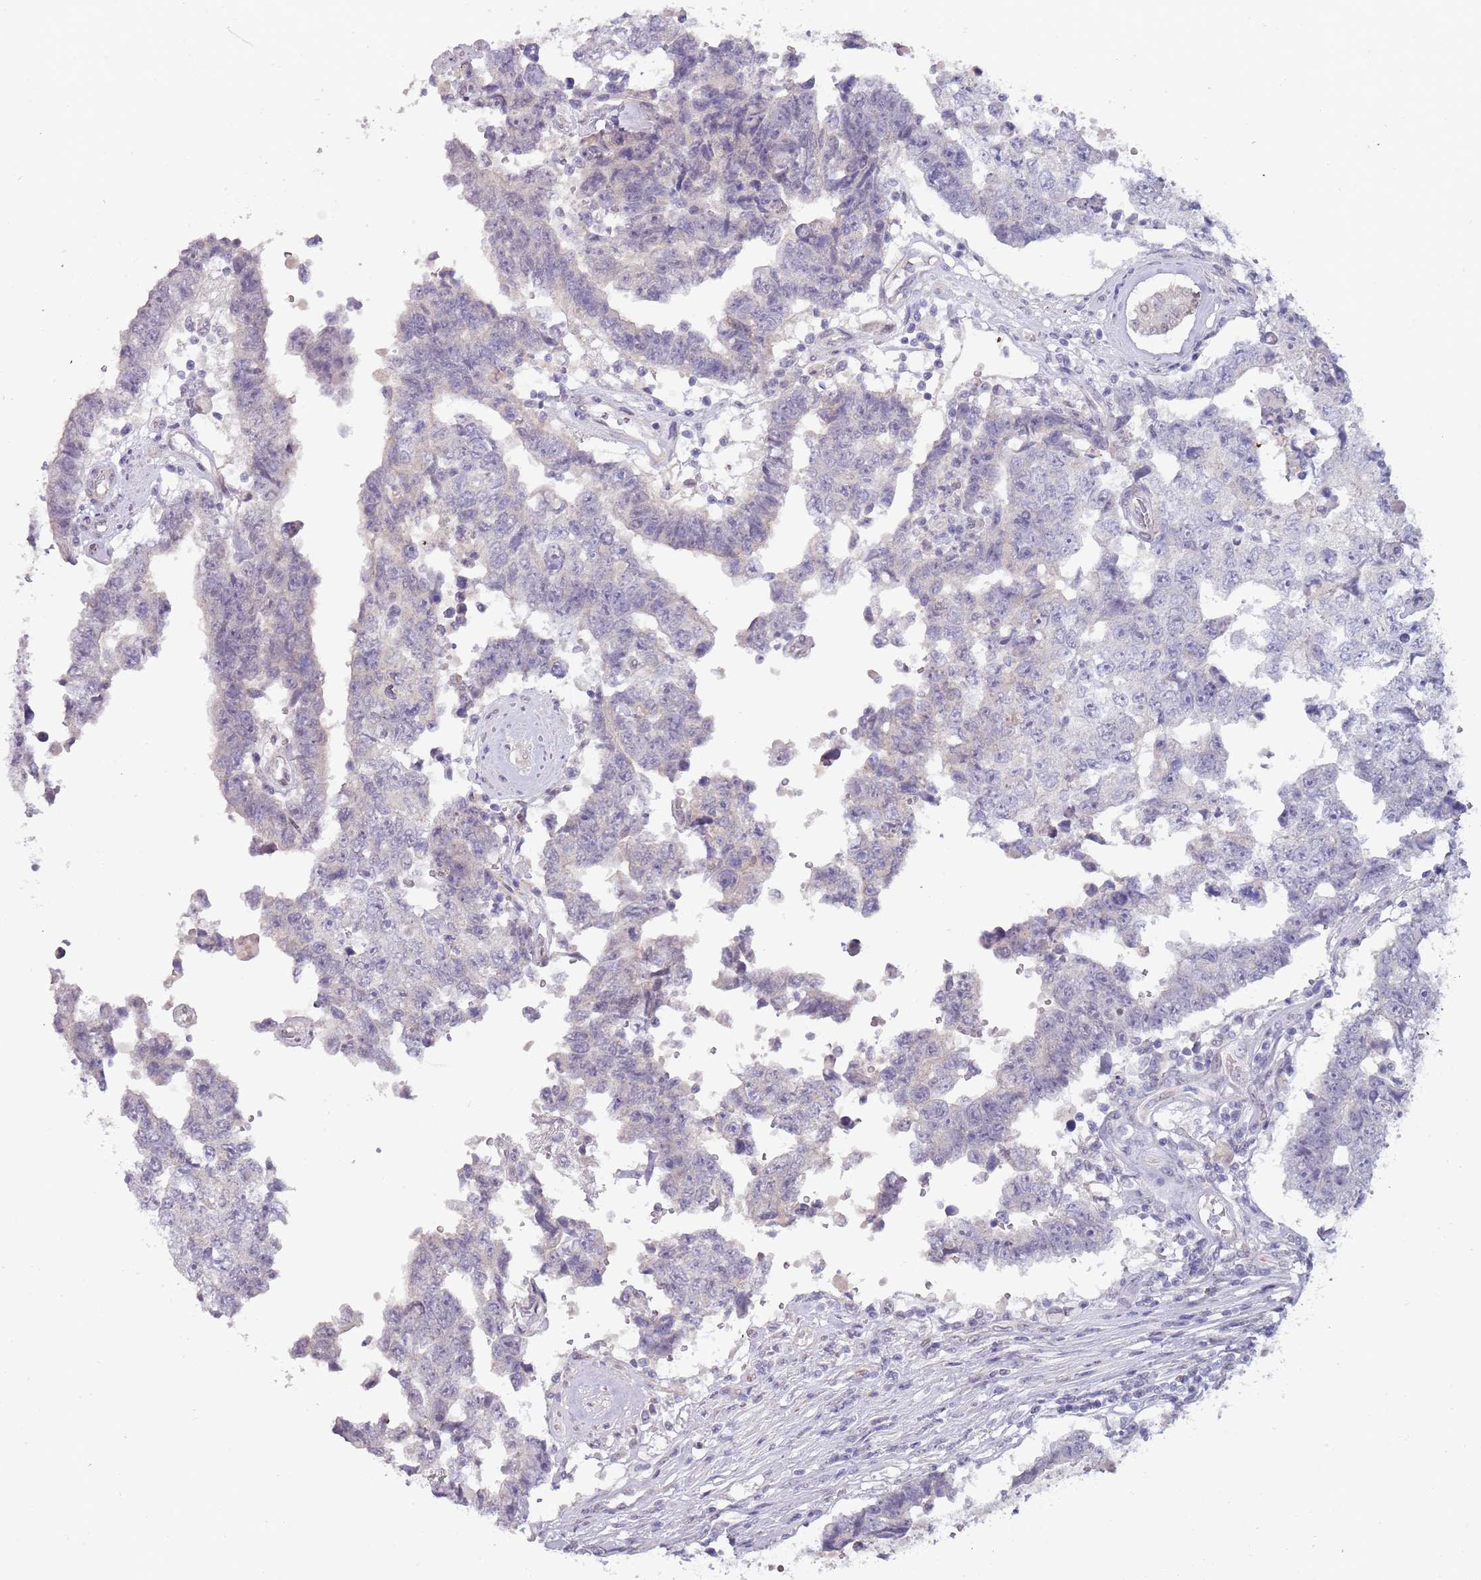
{"staining": {"intensity": "negative", "quantity": "none", "location": "none"}, "tissue": "testis cancer", "cell_type": "Tumor cells", "image_type": "cancer", "snomed": [{"axis": "morphology", "description": "Normal tissue, NOS"}, {"axis": "morphology", "description": "Carcinoma, Embryonal, NOS"}, {"axis": "topography", "description": "Testis"}, {"axis": "topography", "description": "Epididymis"}], "caption": "This is an IHC micrograph of testis cancer. There is no positivity in tumor cells.", "gene": "NBPF3", "patient": {"sex": "male", "age": 25}}